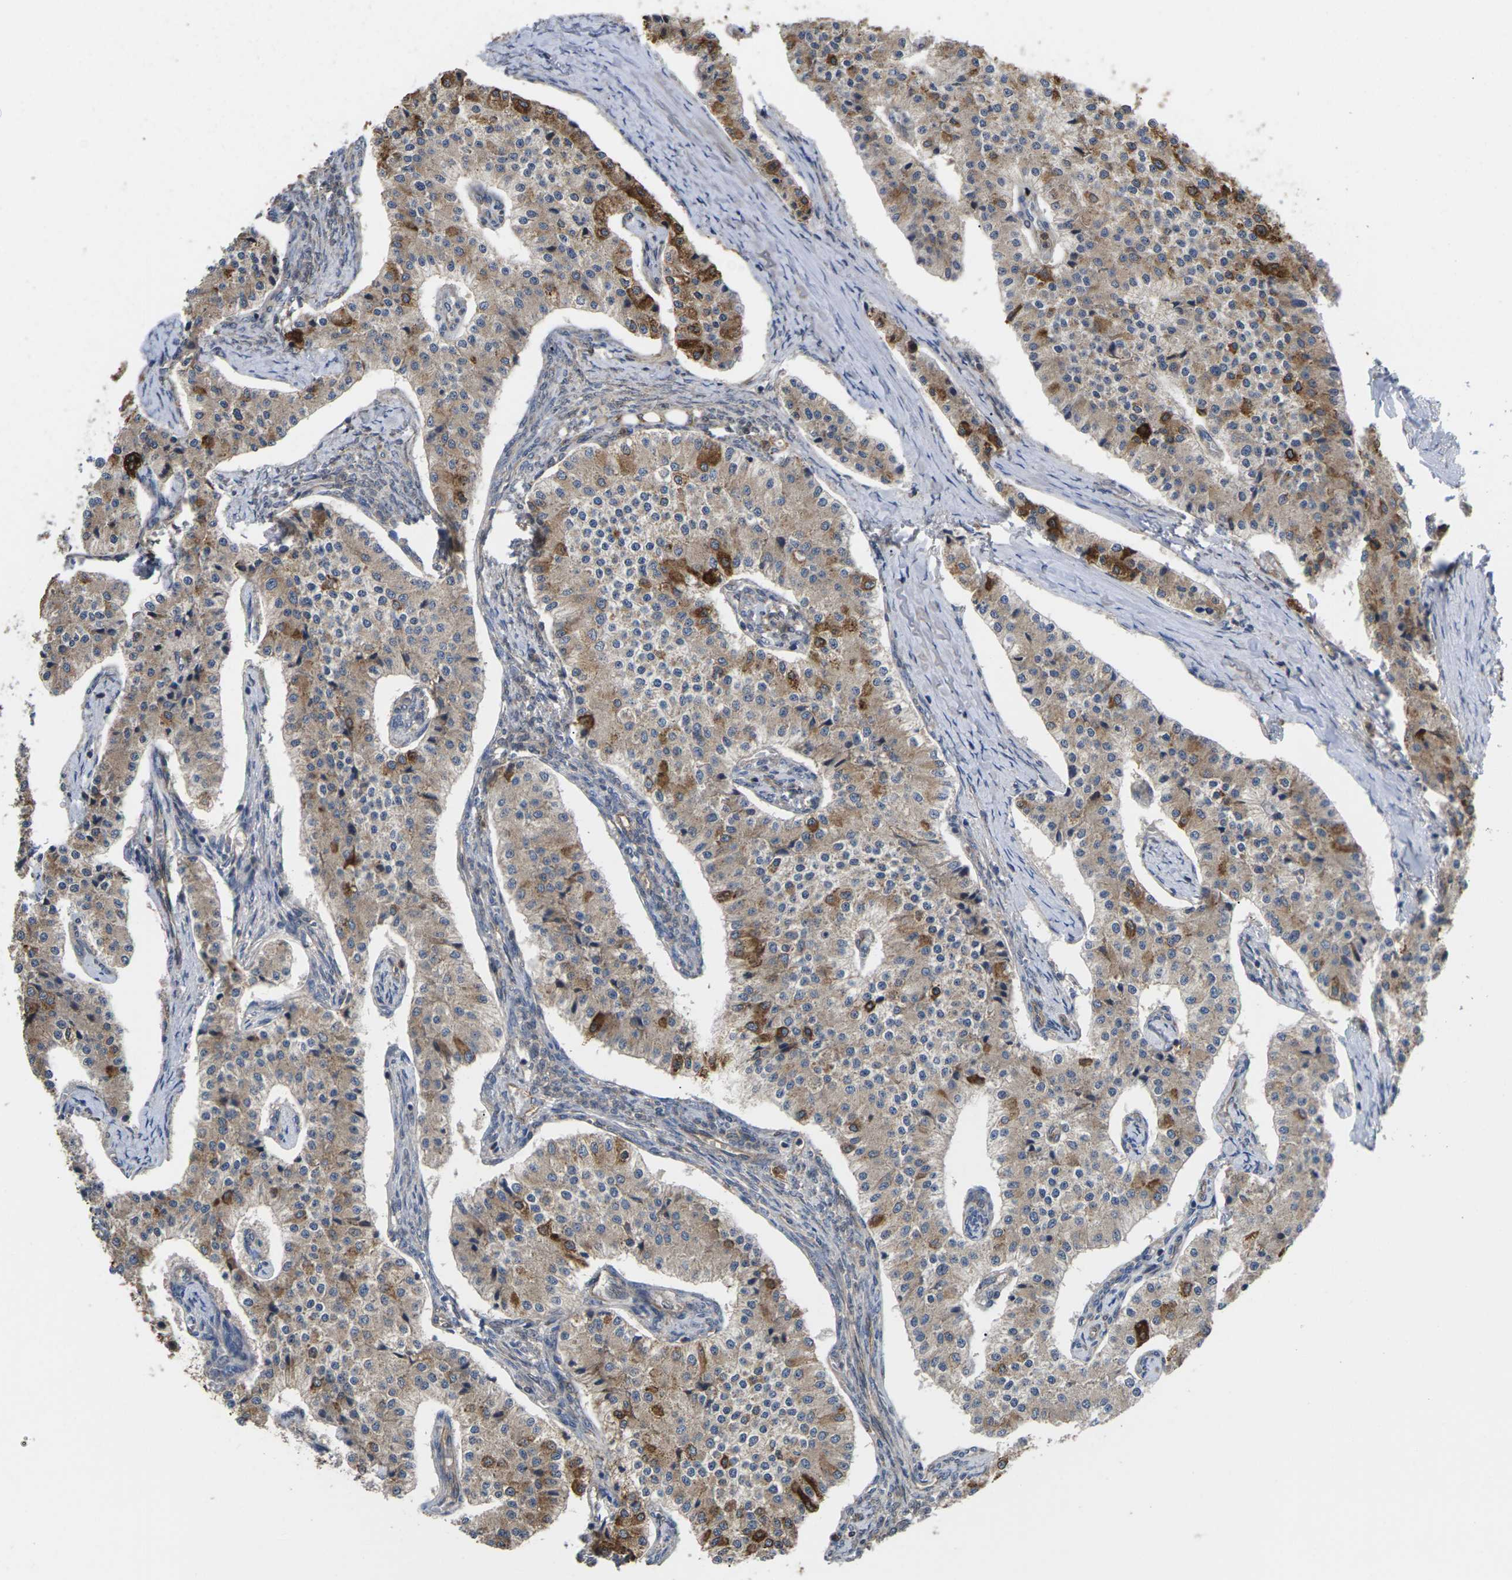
{"staining": {"intensity": "moderate", "quantity": ">75%", "location": "cytoplasmic/membranous"}, "tissue": "carcinoid", "cell_type": "Tumor cells", "image_type": "cancer", "snomed": [{"axis": "morphology", "description": "Carcinoid, malignant, NOS"}, {"axis": "topography", "description": "Colon"}], "caption": "An IHC photomicrograph of neoplastic tissue is shown. Protein staining in brown shows moderate cytoplasmic/membranous positivity in carcinoid (malignant) within tumor cells.", "gene": "TIAM1", "patient": {"sex": "female", "age": 52}}